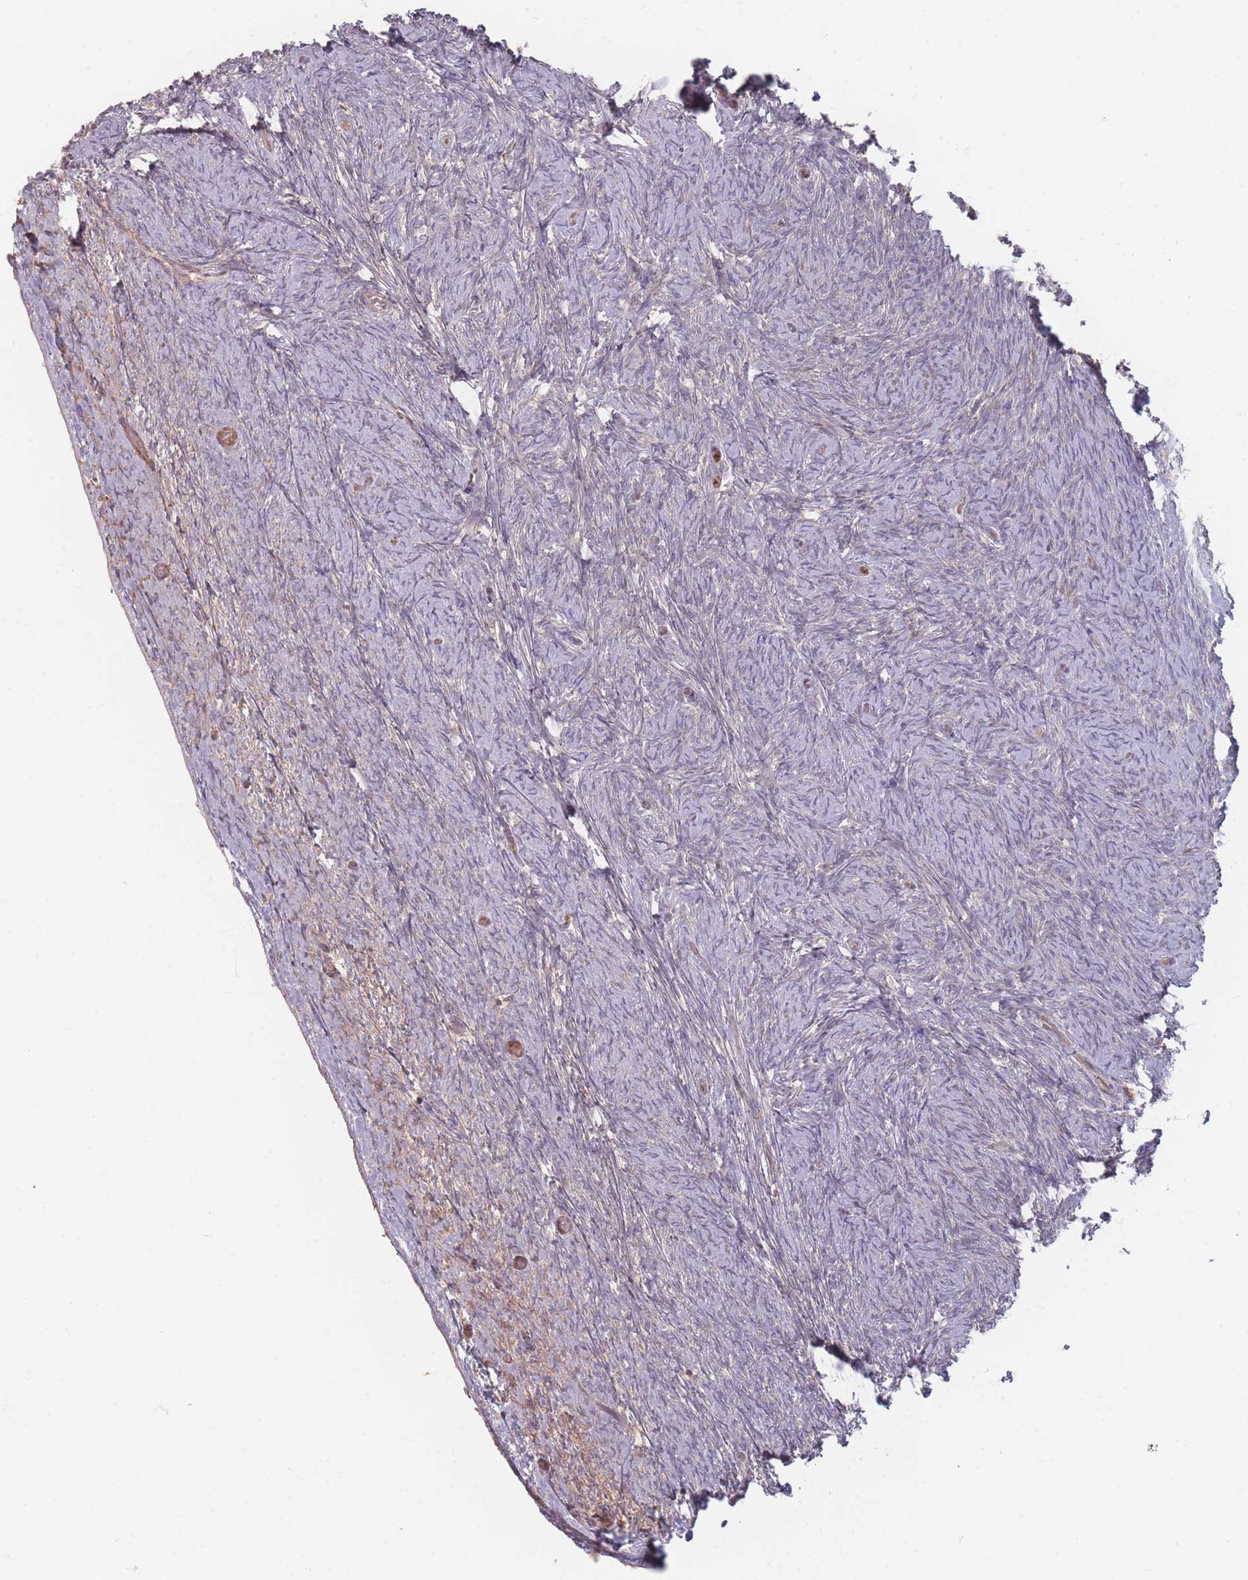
{"staining": {"intensity": "negative", "quantity": "none", "location": "none"}, "tissue": "ovary", "cell_type": "Ovarian stroma cells", "image_type": "normal", "snomed": [{"axis": "morphology", "description": "Normal tissue, NOS"}, {"axis": "topography", "description": "Ovary"}], "caption": "Immunohistochemistry image of normal ovary stained for a protein (brown), which shows no staining in ovarian stroma cells.", "gene": "MRPS6", "patient": {"sex": "female", "age": 44}}